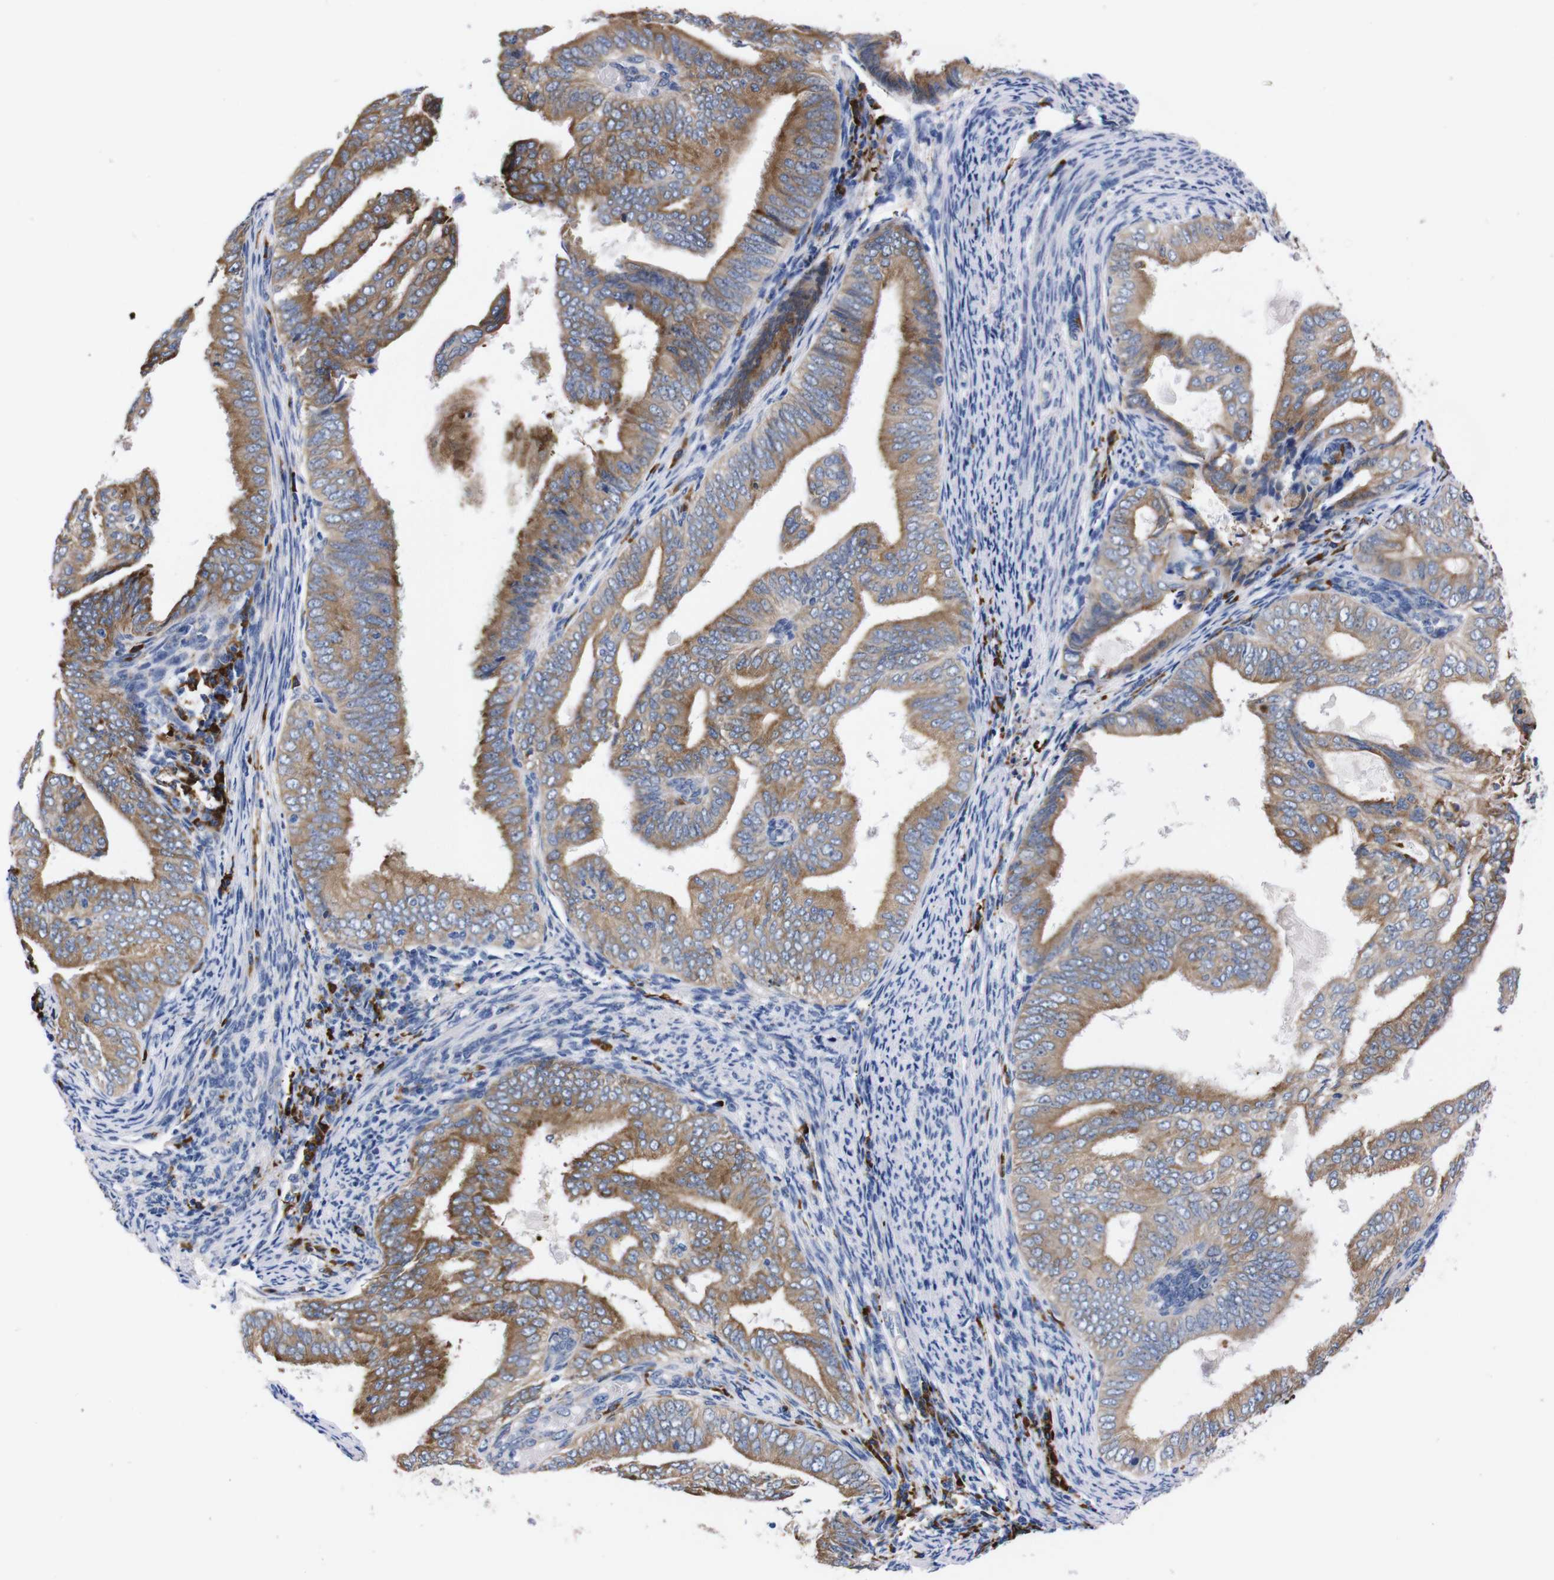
{"staining": {"intensity": "moderate", "quantity": ">75%", "location": "cytoplasmic/membranous"}, "tissue": "endometrial cancer", "cell_type": "Tumor cells", "image_type": "cancer", "snomed": [{"axis": "morphology", "description": "Adenocarcinoma, NOS"}, {"axis": "topography", "description": "Endometrium"}], "caption": "Moderate cytoplasmic/membranous expression is appreciated in about >75% of tumor cells in endometrial cancer (adenocarcinoma).", "gene": "NEBL", "patient": {"sex": "female", "age": 58}}